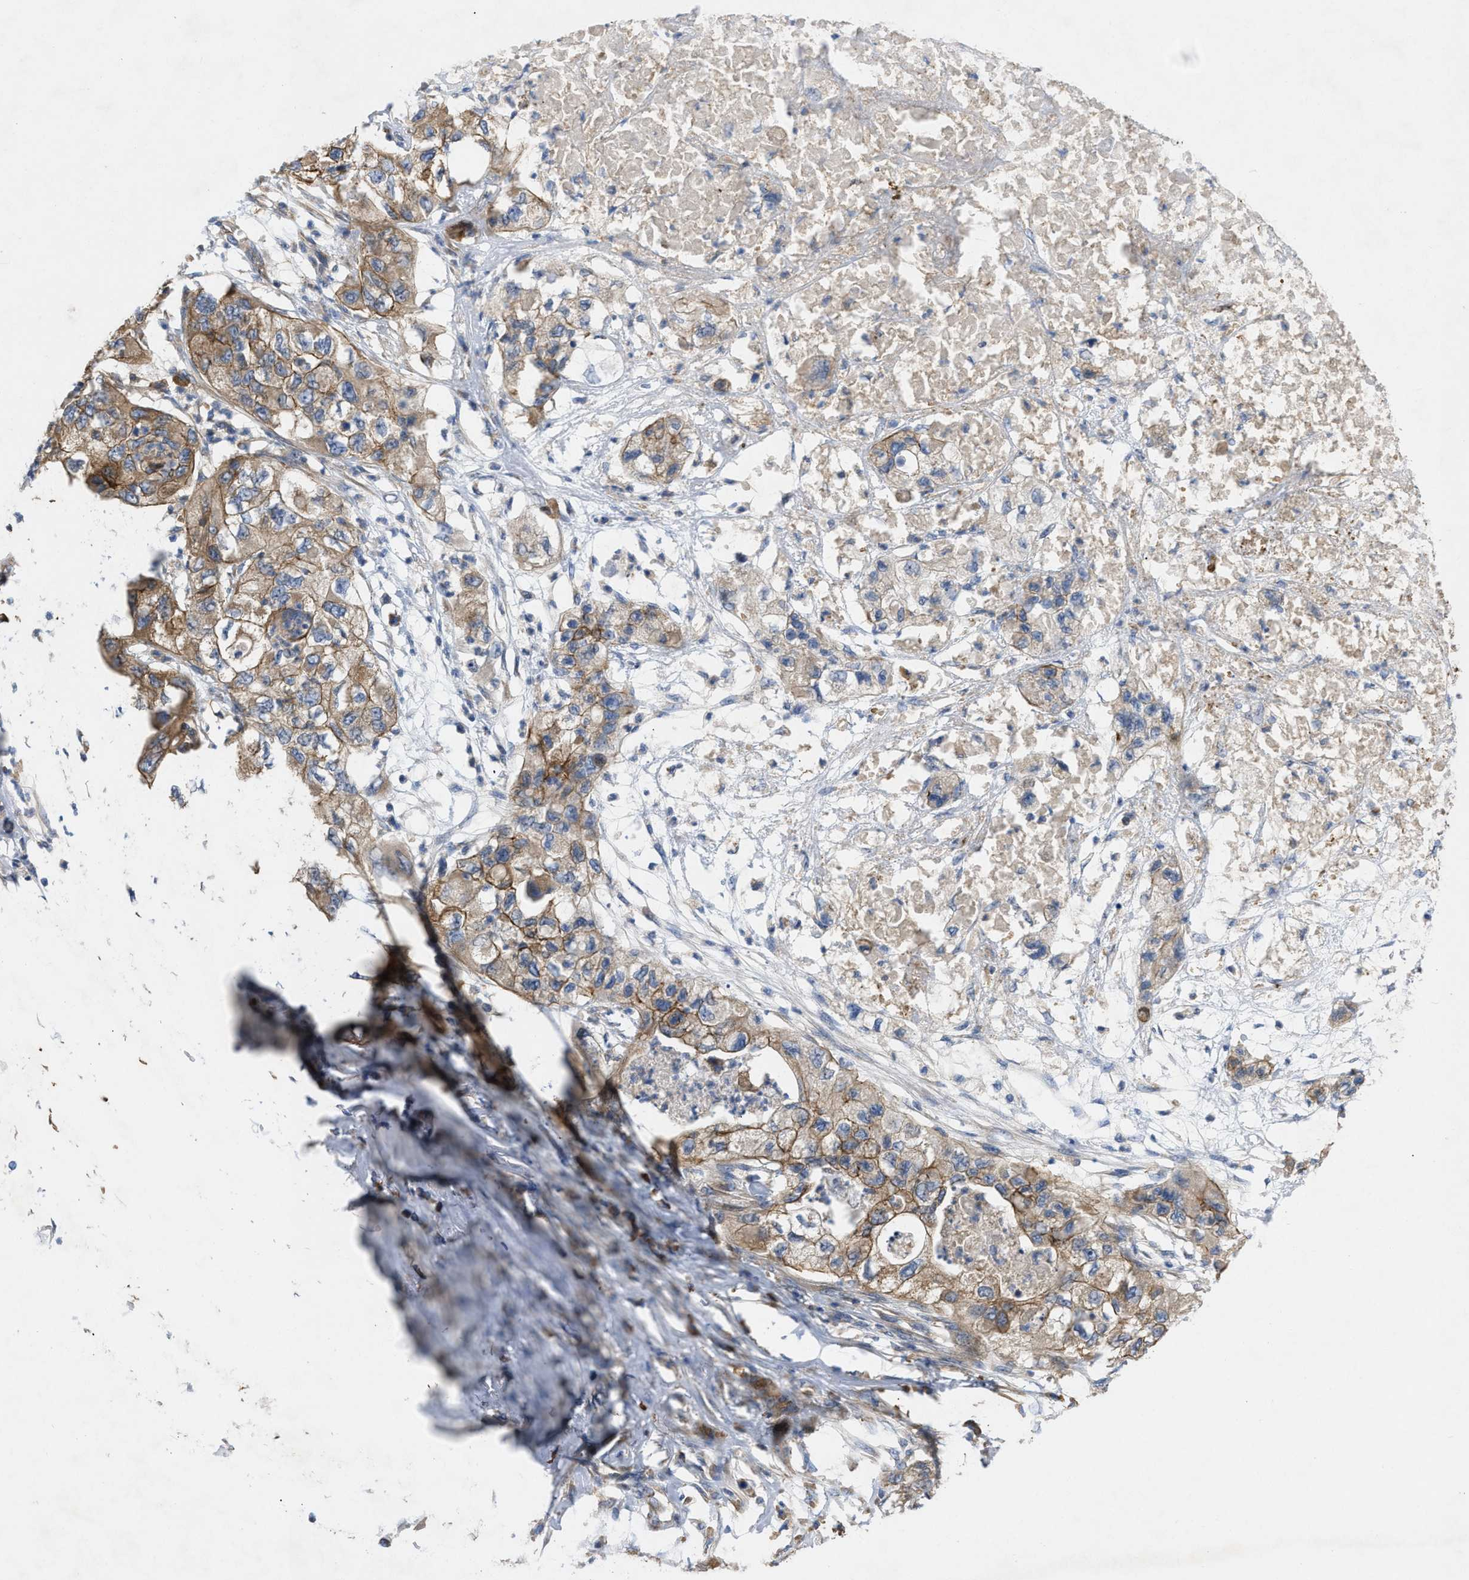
{"staining": {"intensity": "moderate", "quantity": ">75%", "location": "cytoplasmic/membranous"}, "tissue": "pancreatic cancer", "cell_type": "Tumor cells", "image_type": "cancer", "snomed": [{"axis": "morphology", "description": "Adenocarcinoma, NOS"}, {"axis": "topography", "description": "Pancreas"}], "caption": "A brown stain shows moderate cytoplasmic/membranous expression of a protein in pancreatic adenocarcinoma tumor cells. The staining was performed using DAB (3,3'-diaminobenzidine), with brown indicating positive protein expression. Nuclei are stained blue with hematoxylin.", "gene": "TMEM131", "patient": {"sex": "female", "age": 78}}